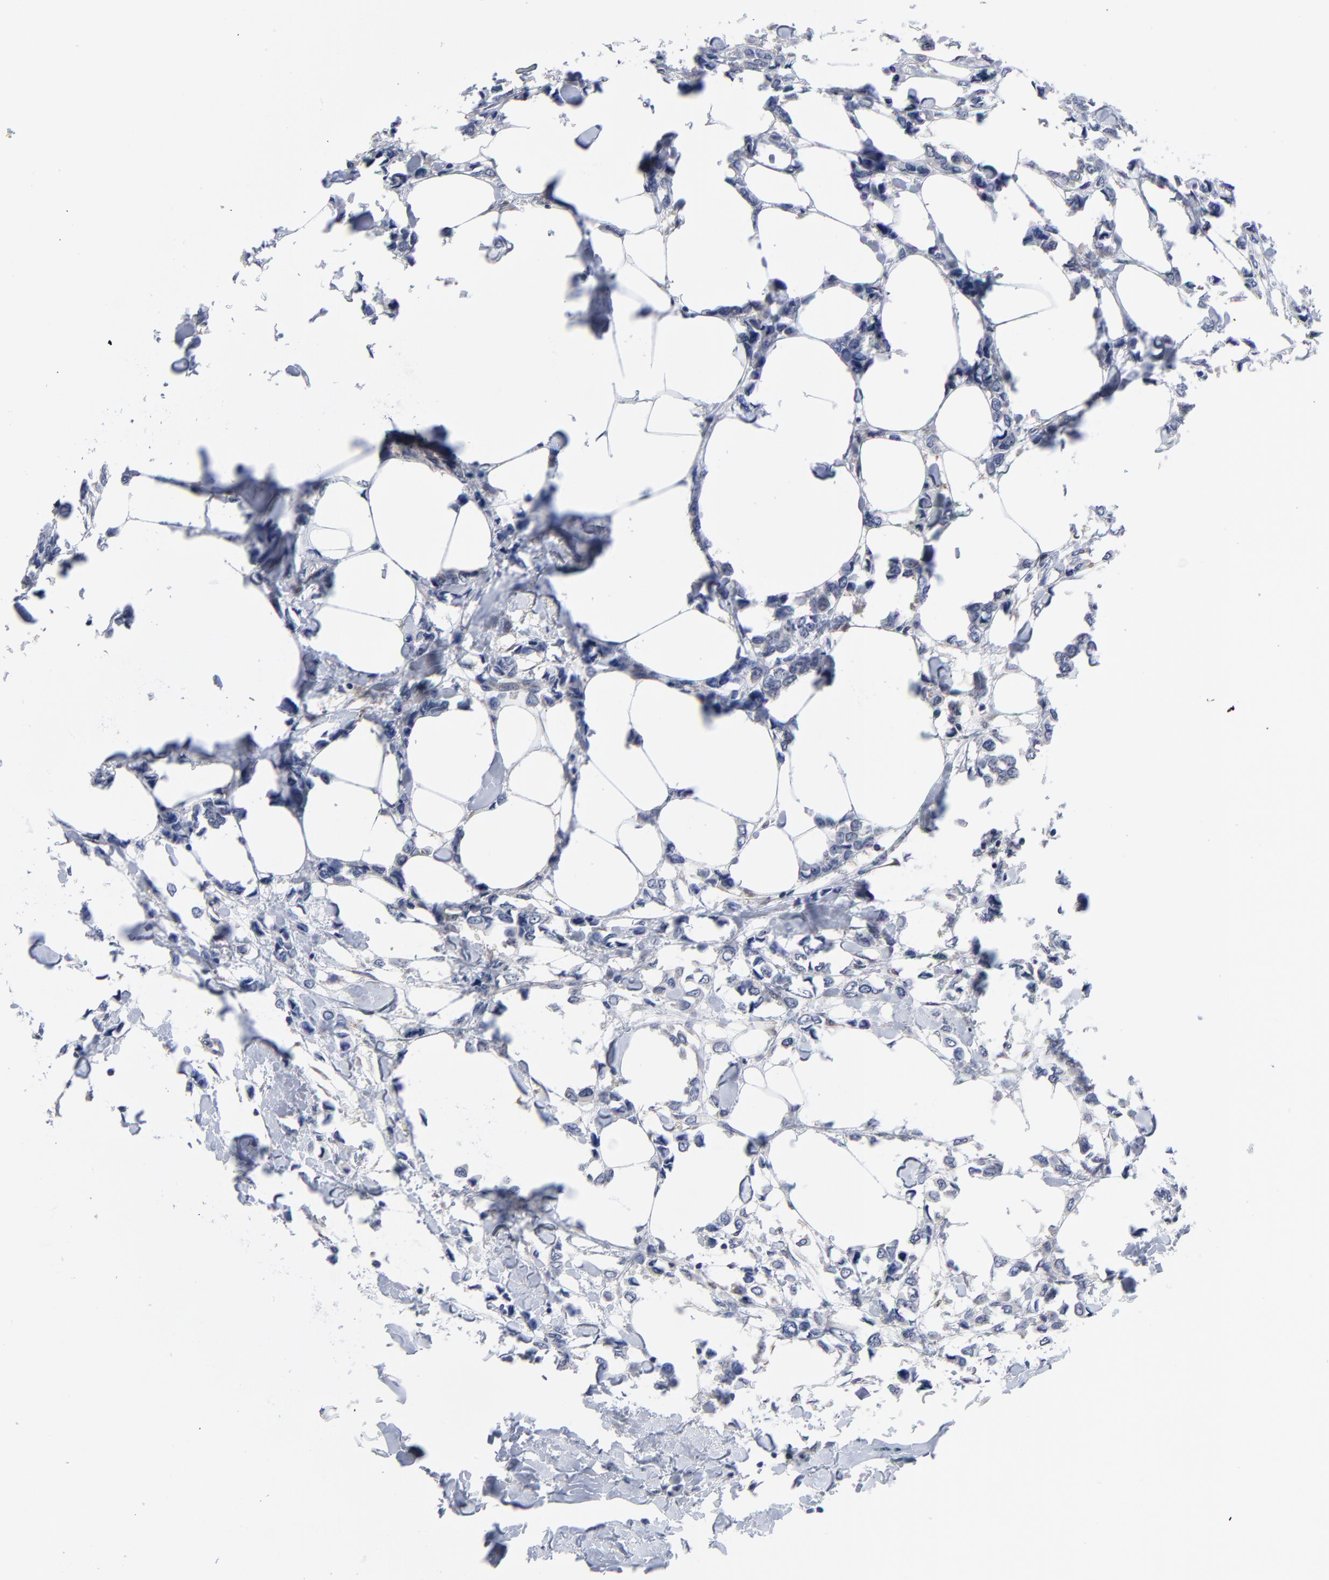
{"staining": {"intensity": "negative", "quantity": "none", "location": "none"}, "tissue": "breast cancer", "cell_type": "Tumor cells", "image_type": "cancer", "snomed": [{"axis": "morphology", "description": "Lobular carcinoma"}, {"axis": "topography", "description": "Breast"}], "caption": "Tumor cells show no significant protein expression in breast lobular carcinoma.", "gene": "RPS6KB1", "patient": {"sex": "female", "age": 51}}